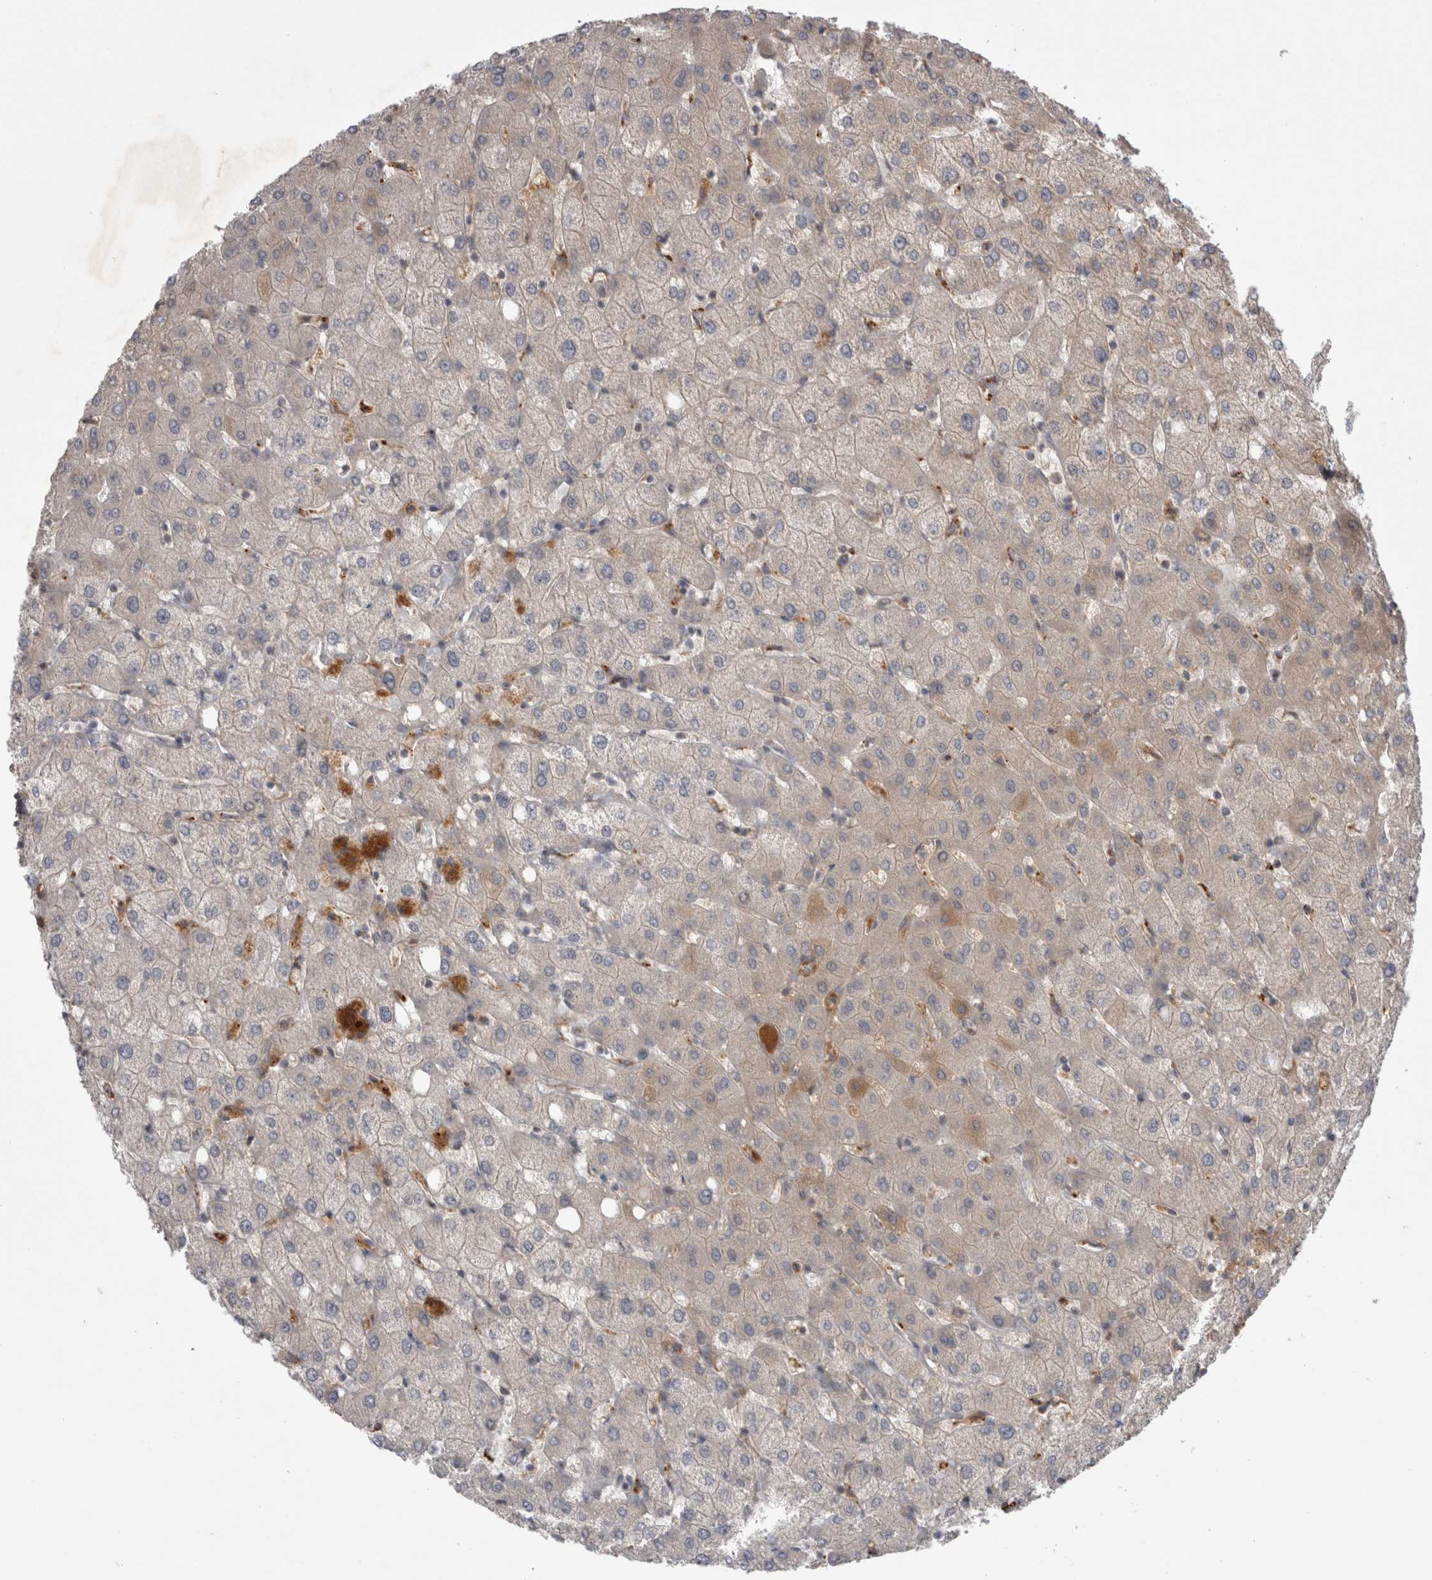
{"staining": {"intensity": "weak", "quantity": "<25%", "location": "cytoplasmic/membranous"}, "tissue": "liver", "cell_type": "Cholangiocytes", "image_type": "normal", "snomed": [{"axis": "morphology", "description": "Normal tissue, NOS"}, {"axis": "topography", "description": "Liver"}], "caption": "This photomicrograph is of unremarkable liver stained with IHC to label a protein in brown with the nuclei are counter-stained blue. There is no staining in cholangiocytes.", "gene": "DARS2", "patient": {"sex": "female", "age": 54}}